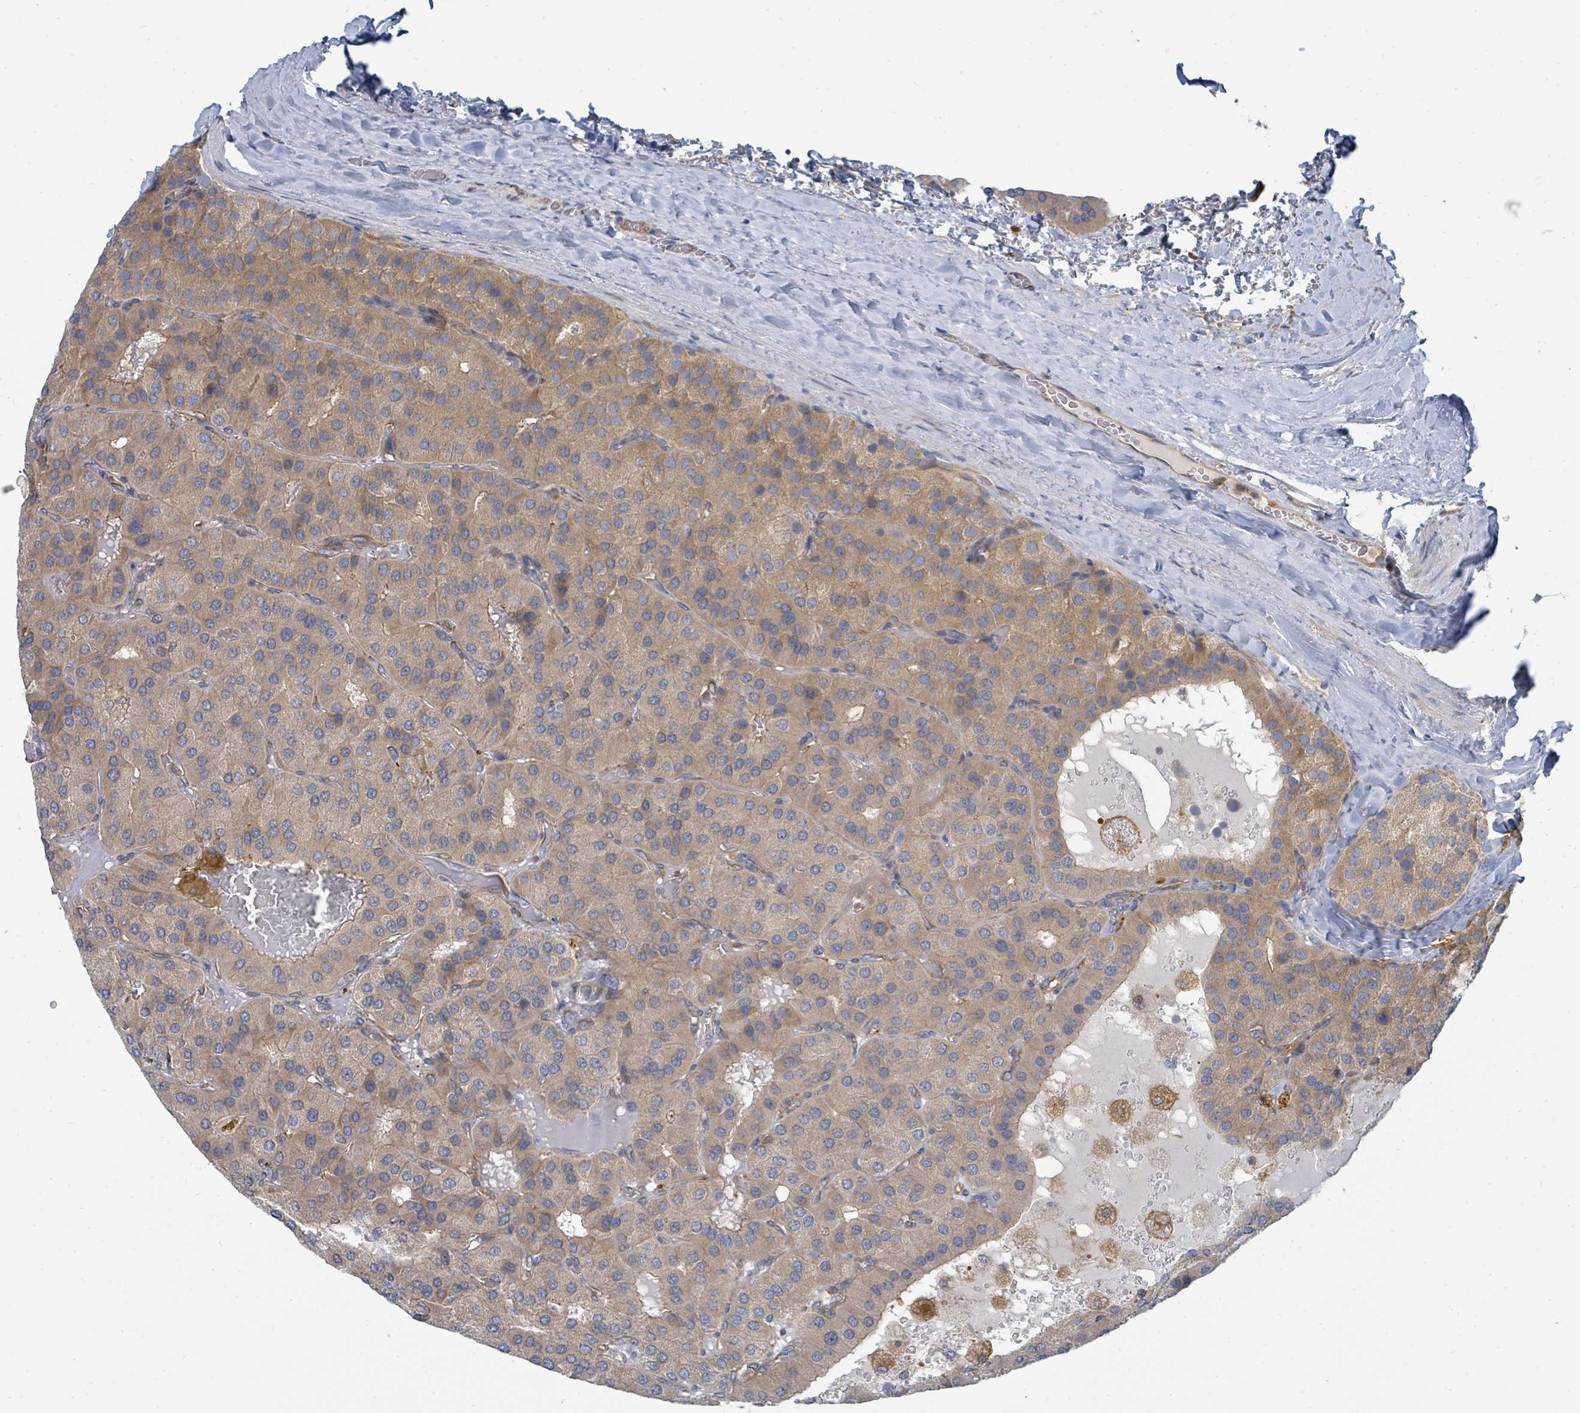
{"staining": {"intensity": "weak", "quantity": ">75%", "location": "cytoplasmic/membranous"}, "tissue": "parathyroid gland", "cell_type": "Glandular cells", "image_type": "normal", "snomed": [{"axis": "morphology", "description": "Normal tissue, NOS"}, {"axis": "morphology", "description": "Adenoma, NOS"}, {"axis": "topography", "description": "Parathyroid gland"}], "caption": "Protein expression analysis of benign human parathyroid gland reveals weak cytoplasmic/membranous staining in approximately >75% of glandular cells.", "gene": "BOLA2B", "patient": {"sex": "female", "age": 86}}